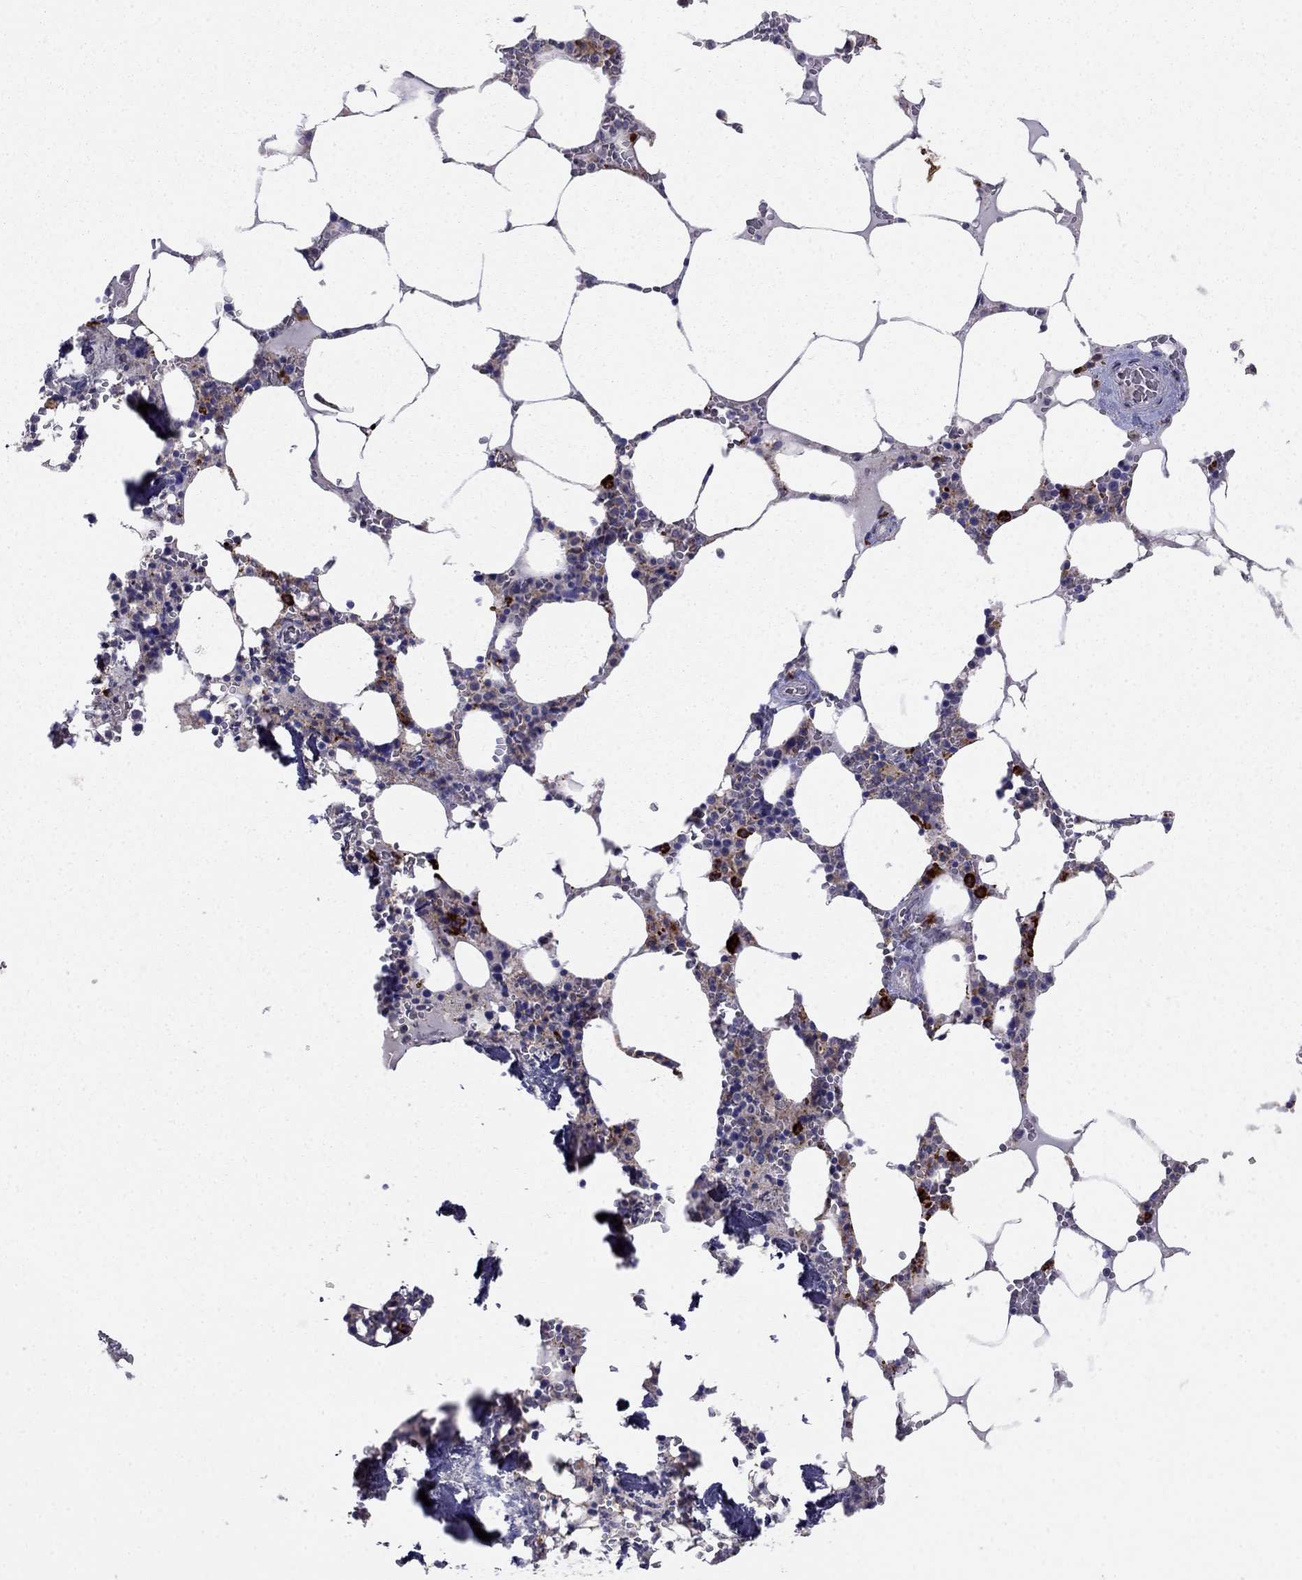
{"staining": {"intensity": "strong", "quantity": "<25%", "location": "cytoplasmic/membranous"}, "tissue": "bone marrow", "cell_type": "Hematopoietic cells", "image_type": "normal", "snomed": [{"axis": "morphology", "description": "Normal tissue, NOS"}, {"axis": "topography", "description": "Bone marrow"}], "caption": "Normal bone marrow exhibits strong cytoplasmic/membranous expression in about <25% of hematopoietic cells.", "gene": "LONRF2", "patient": {"sex": "female", "age": 64}}